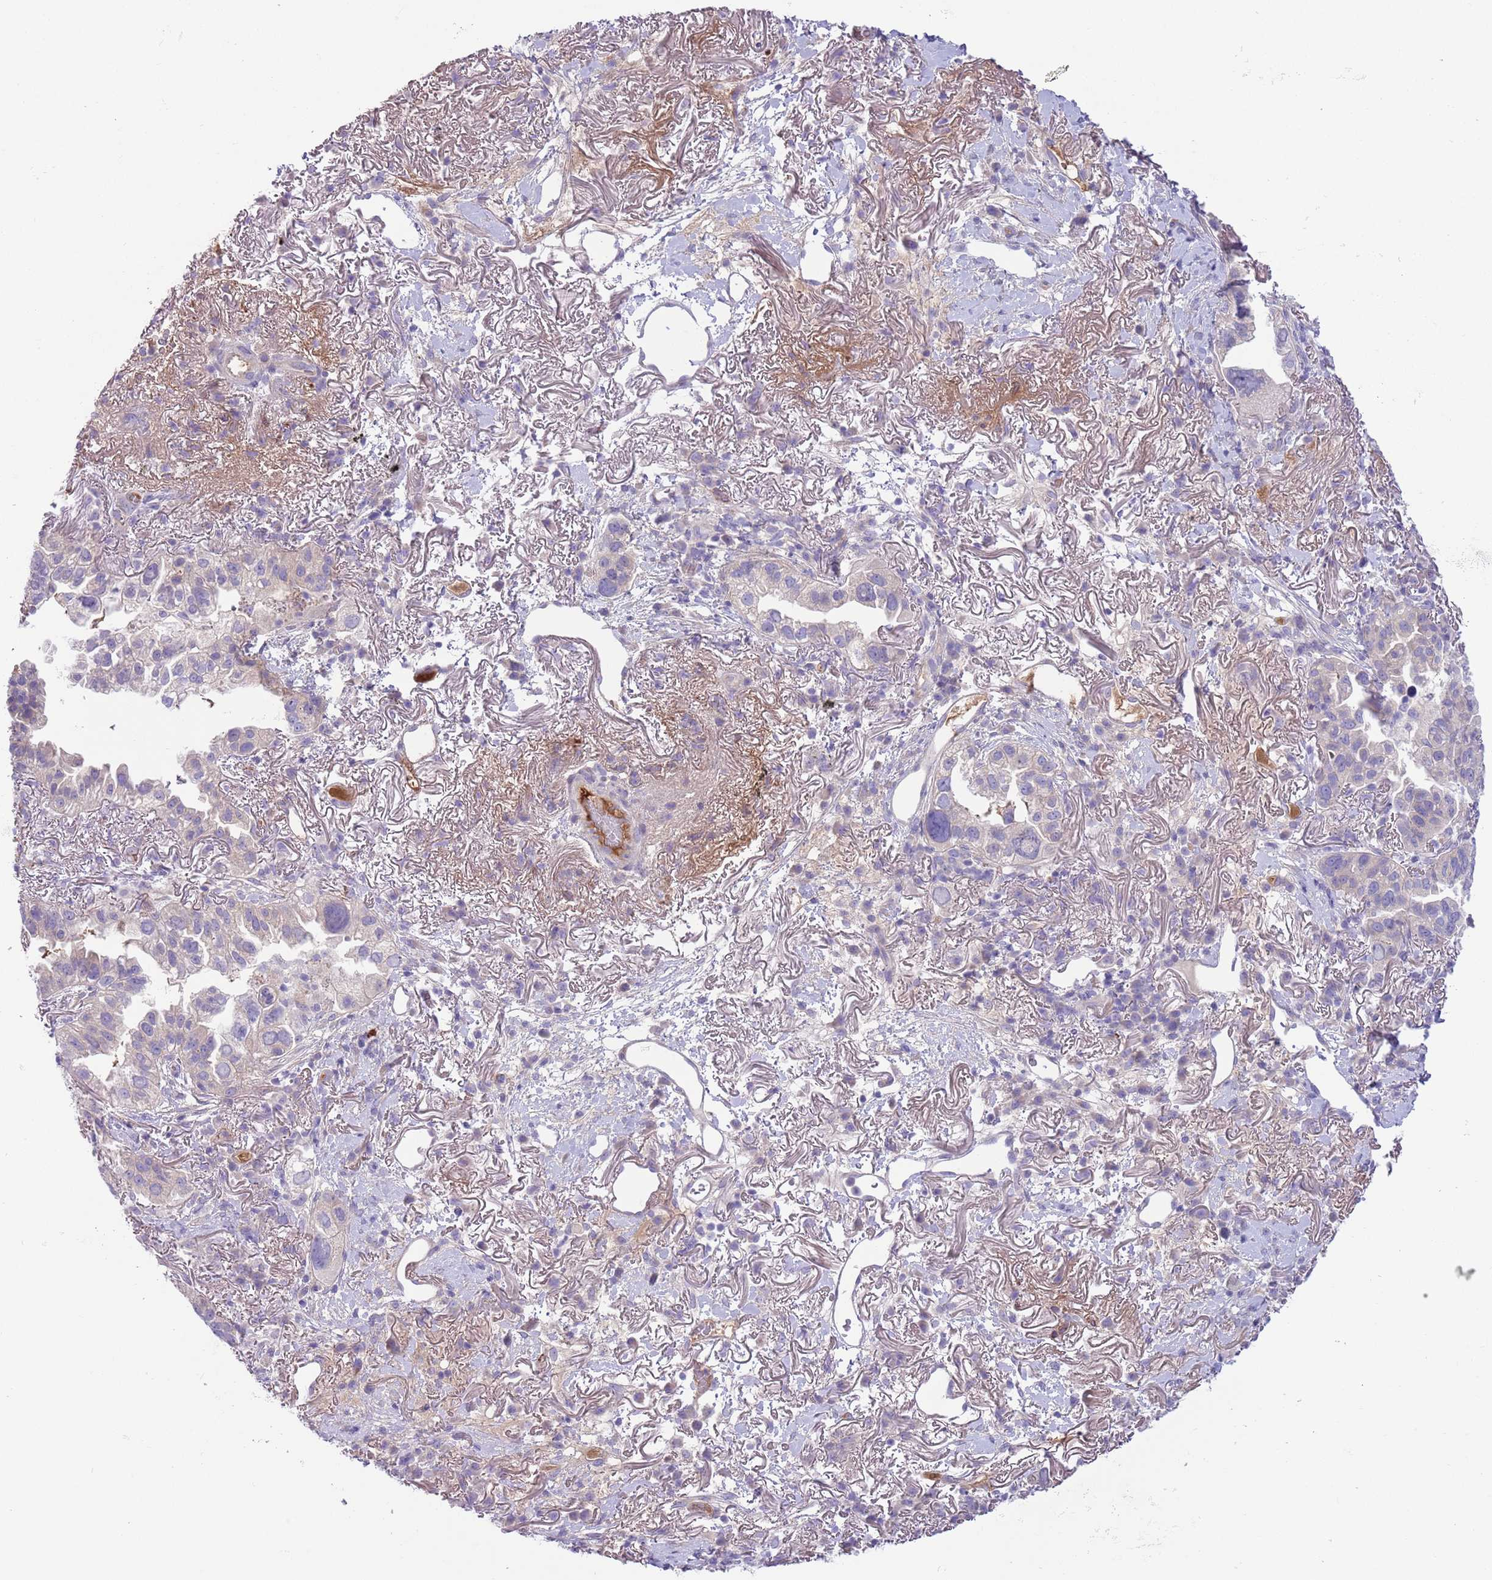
{"staining": {"intensity": "strong", "quantity": "<25%", "location": "cytoplasmic/membranous"}, "tissue": "lung cancer", "cell_type": "Tumor cells", "image_type": "cancer", "snomed": [{"axis": "morphology", "description": "Adenocarcinoma, NOS"}, {"axis": "topography", "description": "Lung"}], "caption": "Protein staining displays strong cytoplasmic/membranous staining in approximately <25% of tumor cells in lung cancer. (DAB (3,3'-diaminobenzidine) IHC with brightfield microscopy, high magnification).", "gene": "CFH", "patient": {"sex": "female", "age": 69}}